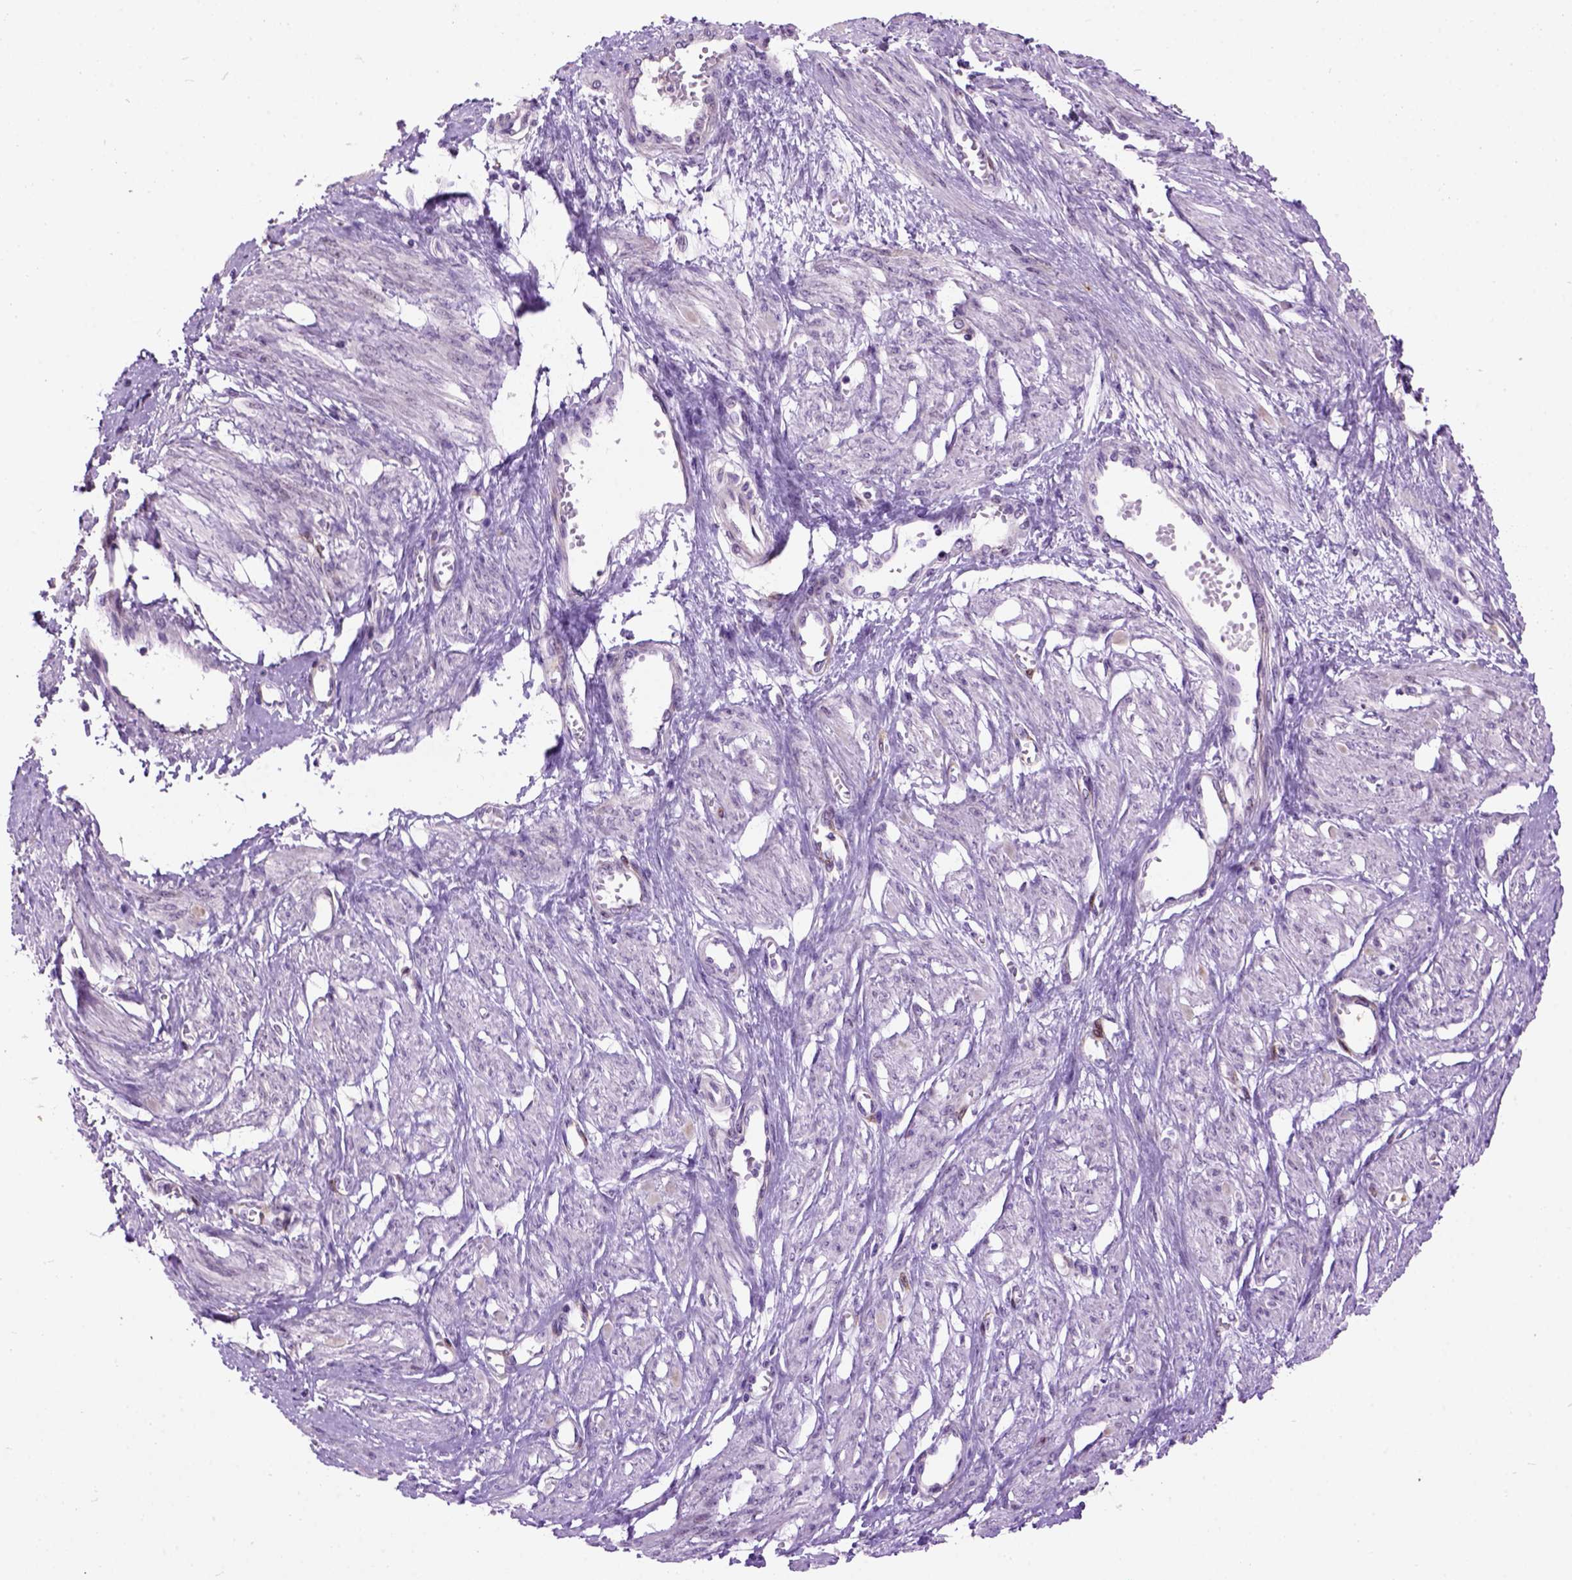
{"staining": {"intensity": "weak", "quantity": "<25%", "location": "cytoplasmic/membranous"}, "tissue": "smooth muscle", "cell_type": "Smooth muscle cells", "image_type": "normal", "snomed": [{"axis": "morphology", "description": "Normal tissue, NOS"}, {"axis": "topography", "description": "Smooth muscle"}, {"axis": "topography", "description": "Uterus"}], "caption": "Smooth muscle stained for a protein using immunohistochemistry (IHC) reveals no staining smooth muscle cells.", "gene": "MAPT", "patient": {"sex": "female", "age": 39}}